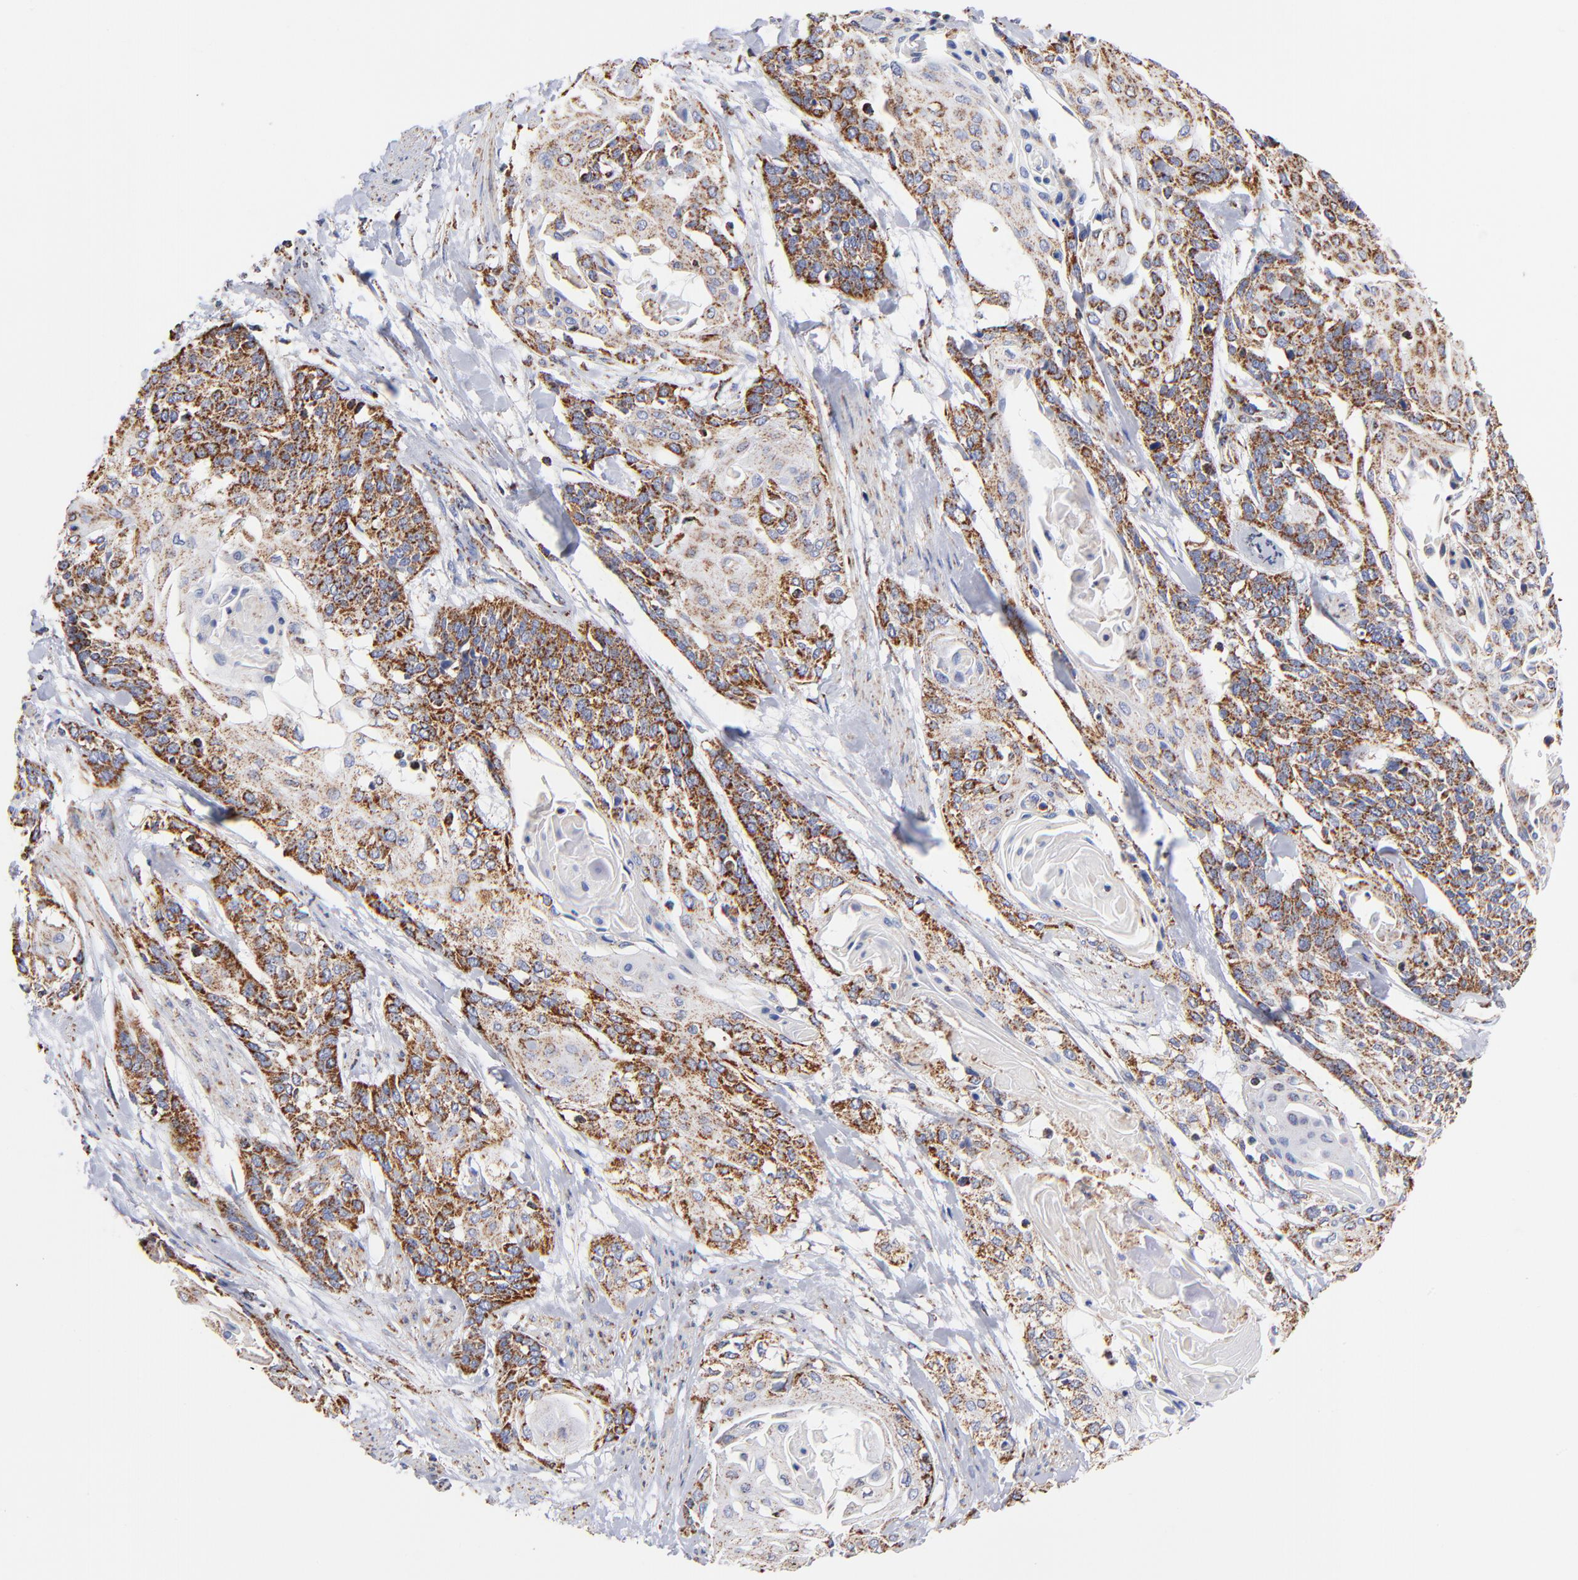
{"staining": {"intensity": "strong", "quantity": ">75%", "location": "cytoplasmic/membranous"}, "tissue": "cervical cancer", "cell_type": "Tumor cells", "image_type": "cancer", "snomed": [{"axis": "morphology", "description": "Squamous cell carcinoma, NOS"}, {"axis": "topography", "description": "Cervix"}], "caption": "Immunohistochemical staining of human cervical squamous cell carcinoma displays high levels of strong cytoplasmic/membranous protein staining in approximately >75% of tumor cells. (DAB IHC, brown staining for protein, blue staining for nuclei).", "gene": "PHB1", "patient": {"sex": "female", "age": 57}}